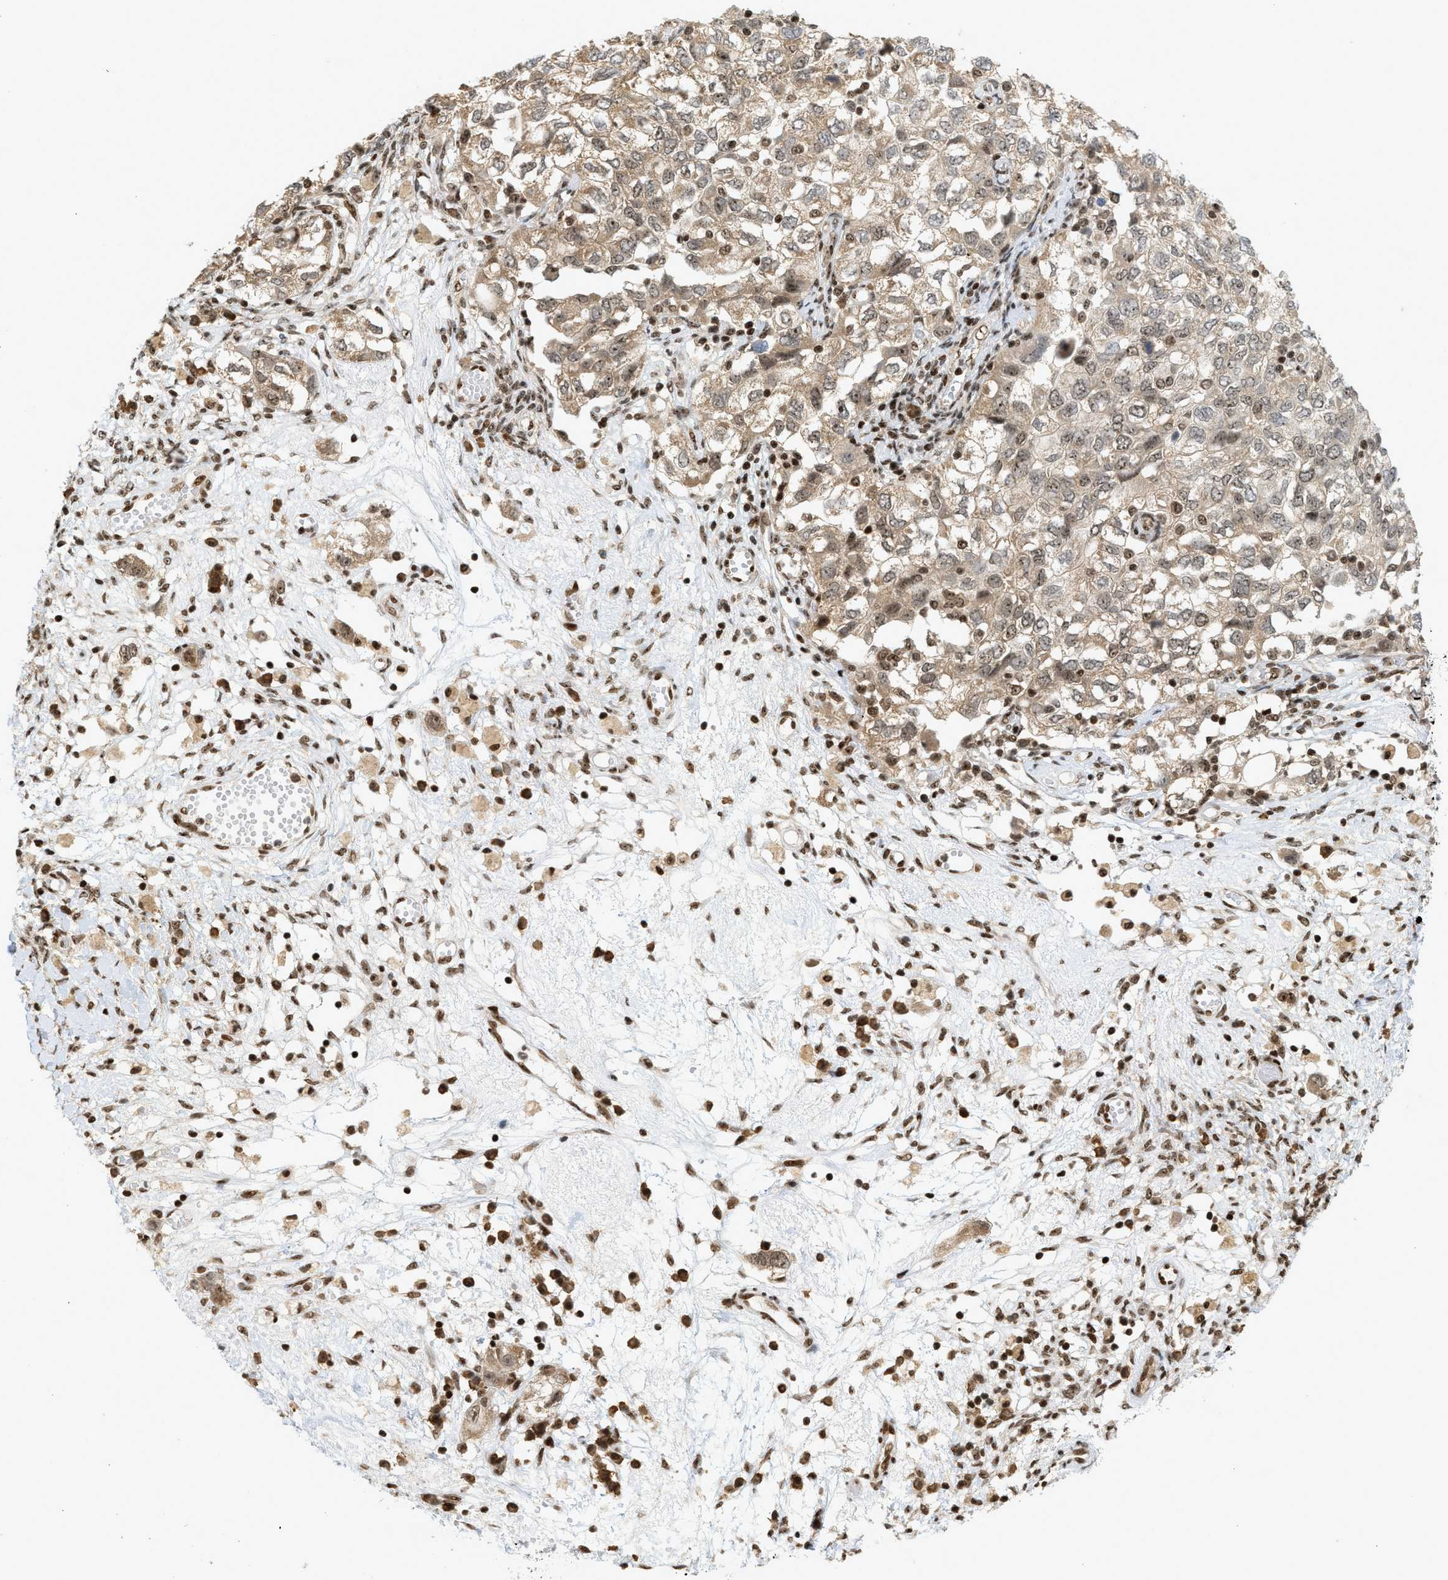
{"staining": {"intensity": "weak", "quantity": ">75%", "location": "cytoplasmic/membranous,nuclear"}, "tissue": "ovarian cancer", "cell_type": "Tumor cells", "image_type": "cancer", "snomed": [{"axis": "morphology", "description": "Carcinoma, NOS"}, {"axis": "morphology", "description": "Cystadenocarcinoma, serous, NOS"}, {"axis": "topography", "description": "Ovary"}], "caption": "The histopathology image demonstrates immunohistochemical staining of ovarian cancer (serous cystadenocarcinoma). There is weak cytoplasmic/membranous and nuclear staining is present in about >75% of tumor cells.", "gene": "ZNF22", "patient": {"sex": "female", "age": 69}}